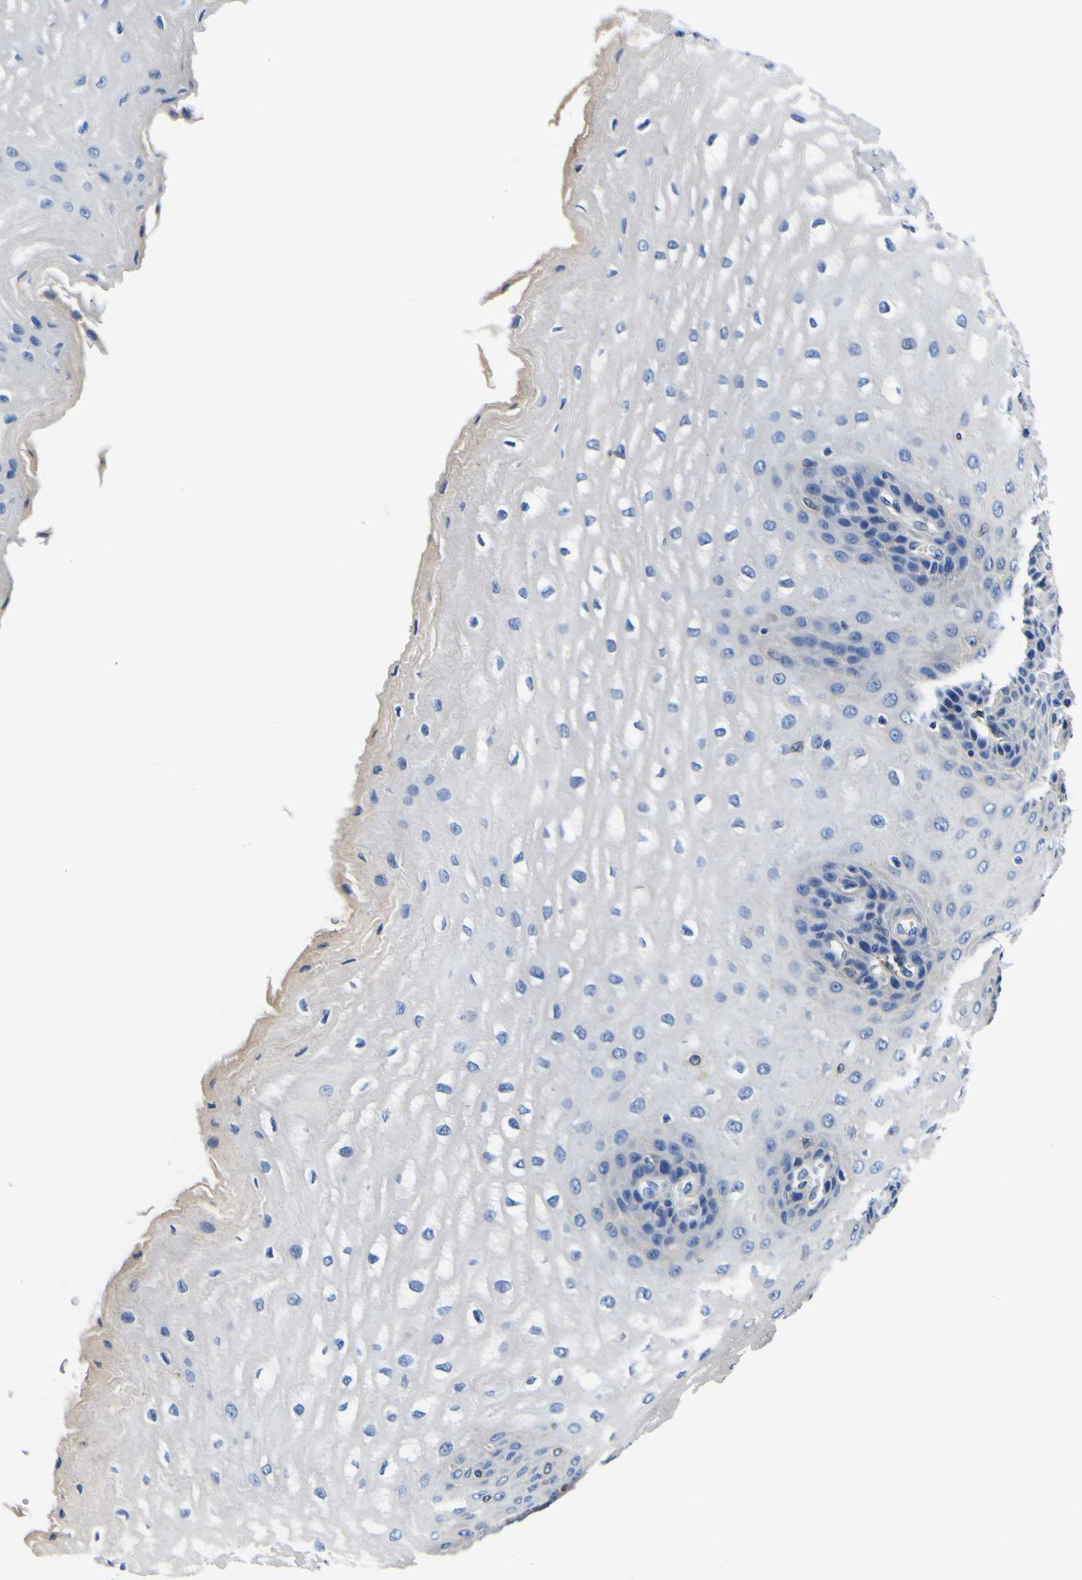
{"staining": {"intensity": "negative", "quantity": "none", "location": "none"}, "tissue": "esophagus", "cell_type": "Squamous epithelial cells", "image_type": "normal", "snomed": [{"axis": "morphology", "description": "Normal tissue, NOS"}, {"axis": "topography", "description": "Esophagus"}], "caption": "Unremarkable esophagus was stained to show a protein in brown. There is no significant positivity in squamous epithelial cells. (Stains: DAB immunohistochemistry (IHC) with hematoxylin counter stain, Microscopy: brightfield microscopy at high magnification).", "gene": "PXDN", "patient": {"sex": "male", "age": 54}}